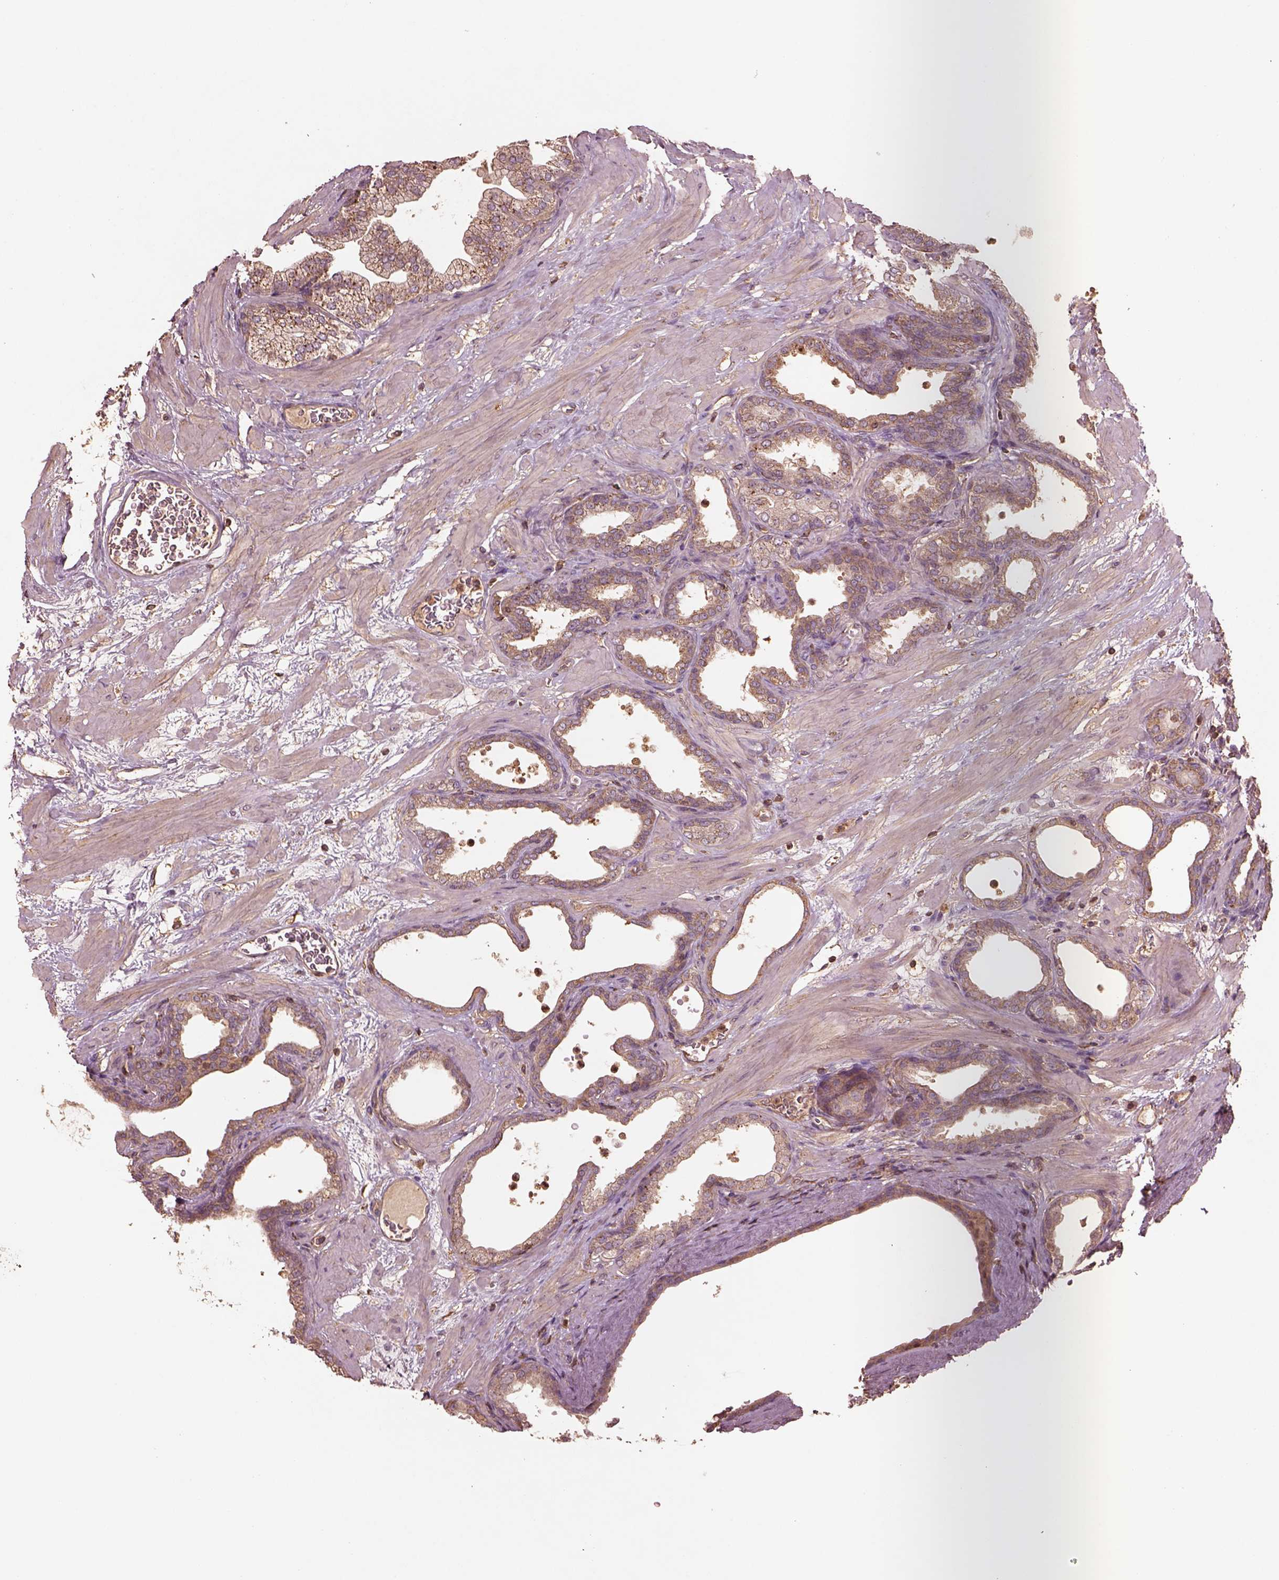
{"staining": {"intensity": "weak", "quantity": ">75%", "location": "cytoplasmic/membranous"}, "tissue": "prostate", "cell_type": "Glandular cells", "image_type": "normal", "snomed": [{"axis": "morphology", "description": "Normal tissue, NOS"}, {"axis": "topography", "description": "Prostate"}], "caption": "Immunohistochemistry (IHC) micrograph of normal prostate stained for a protein (brown), which displays low levels of weak cytoplasmic/membranous staining in about >75% of glandular cells.", "gene": "TRADD", "patient": {"sex": "male", "age": 37}}